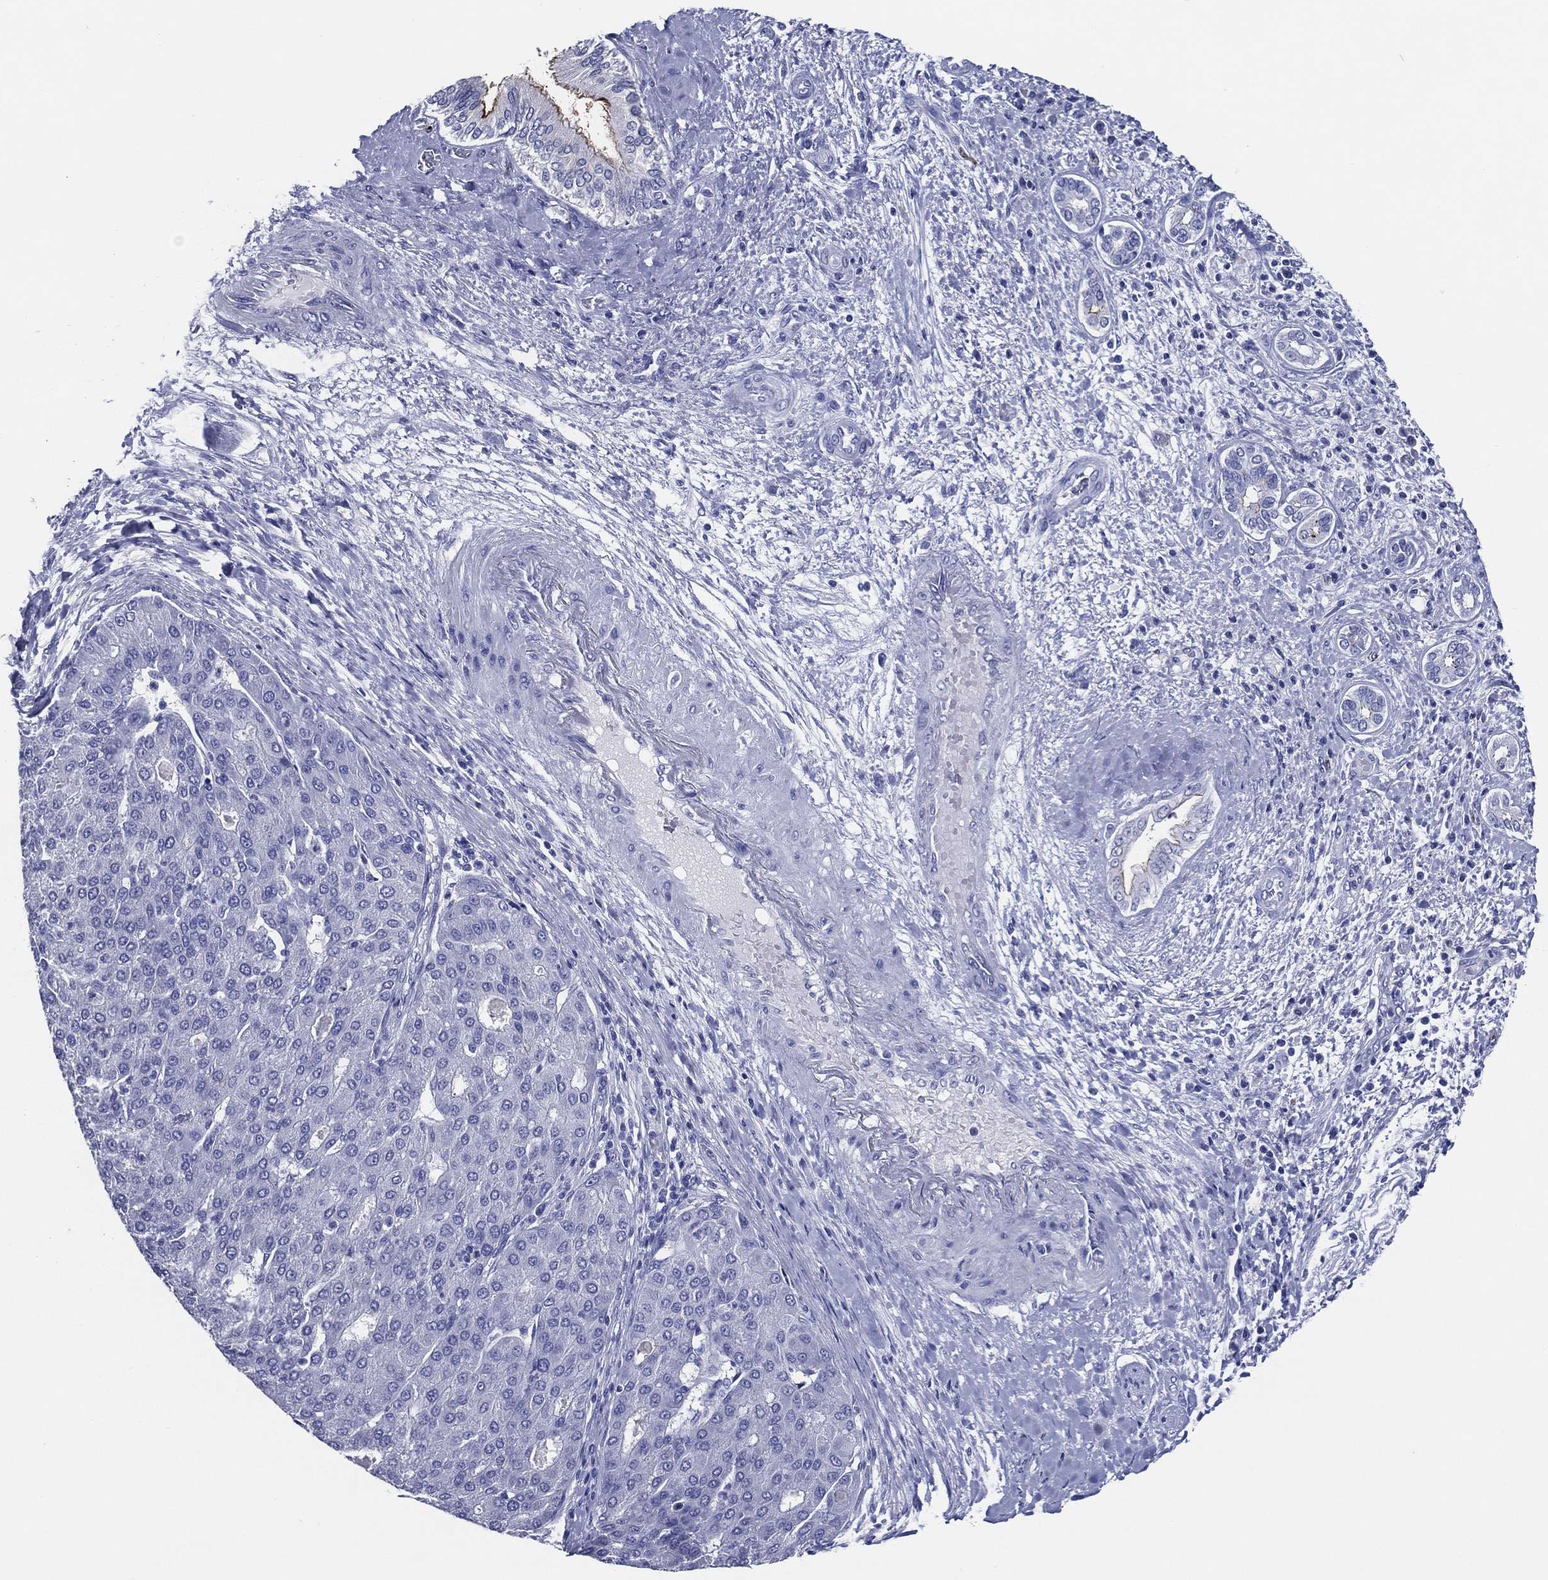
{"staining": {"intensity": "negative", "quantity": "none", "location": "none"}, "tissue": "liver cancer", "cell_type": "Tumor cells", "image_type": "cancer", "snomed": [{"axis": "morphology", "description": "Carcinoma, Hepatocellular, NOS"}, {"axis": "topography", "description": "Liver"}], "caption": "High magnification brightfield microscopy of liver cancer stained with DAB (3,3'-diaminobenzidine) (brown) and counterstained with hematoxylin (blue): tumor cells show no significant staining.", "gene": "ACE2", "patient": {"sex": "male", "age": 65}}